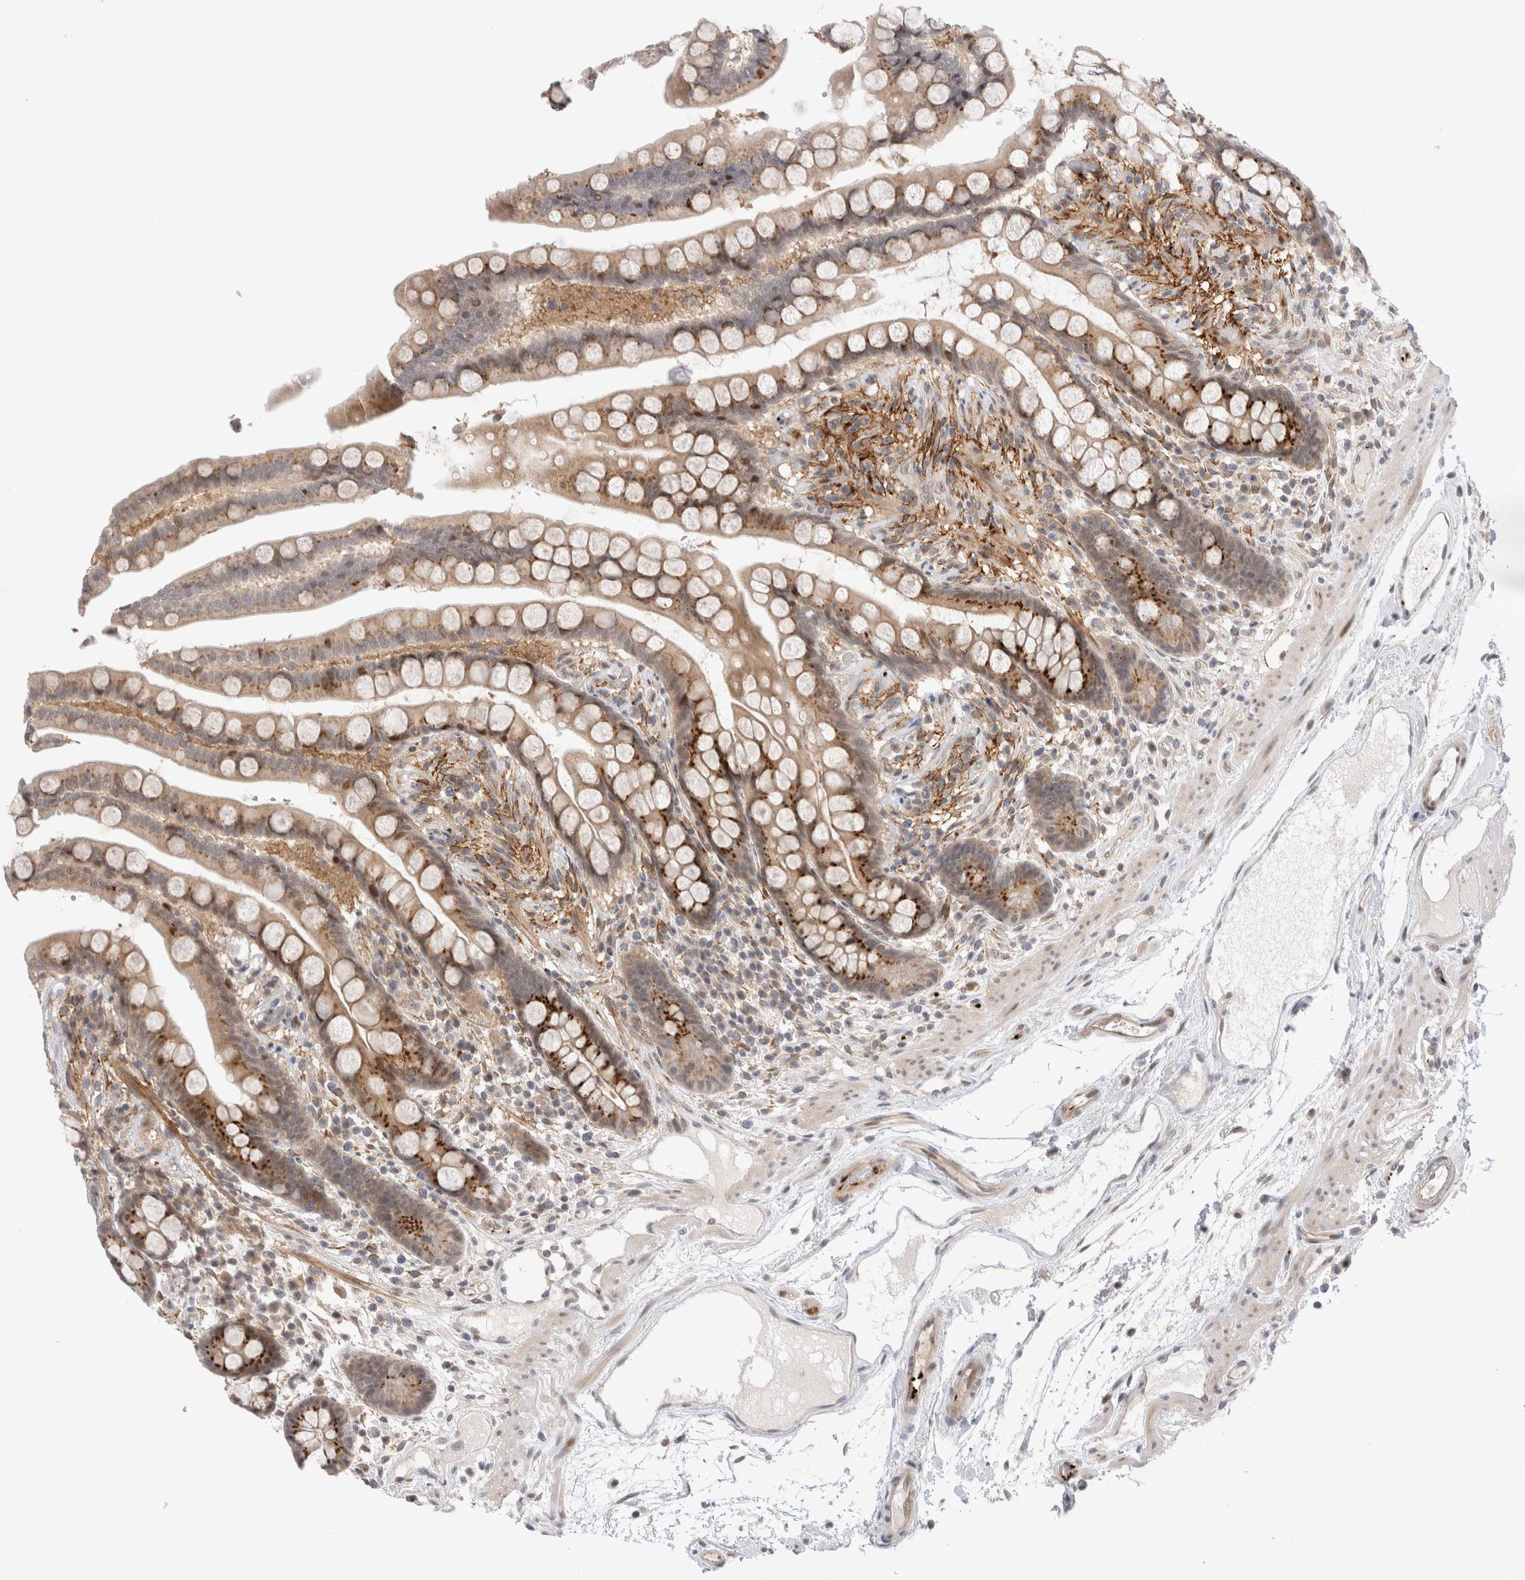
{"staining": {"intensity": "weak", "quantity": "25%-75%", "location": "cytoplasmic/membranous"}, "tissue": "colon", "cell_type": "Endothelial cells", "image_type": "normal", "snomed": [{"axis": "morphology", "description": "Normal tissue, NOS"}, {"axis": "topography", "description": "Colon"}], "caption": "IHC staining of benign colon, which reveals low levels of weak cytoplasmic/membranous expression in approximately 25%-75% of endothelial cells indicating weak cytoplasmic/membranous protein staining. The staining was performed using DAB (brown) for protein detection and nuclei were counterstained in hematoxylin (blue).", "gene": "VPS28", "patient": {"sex": "male", "age": 73}}